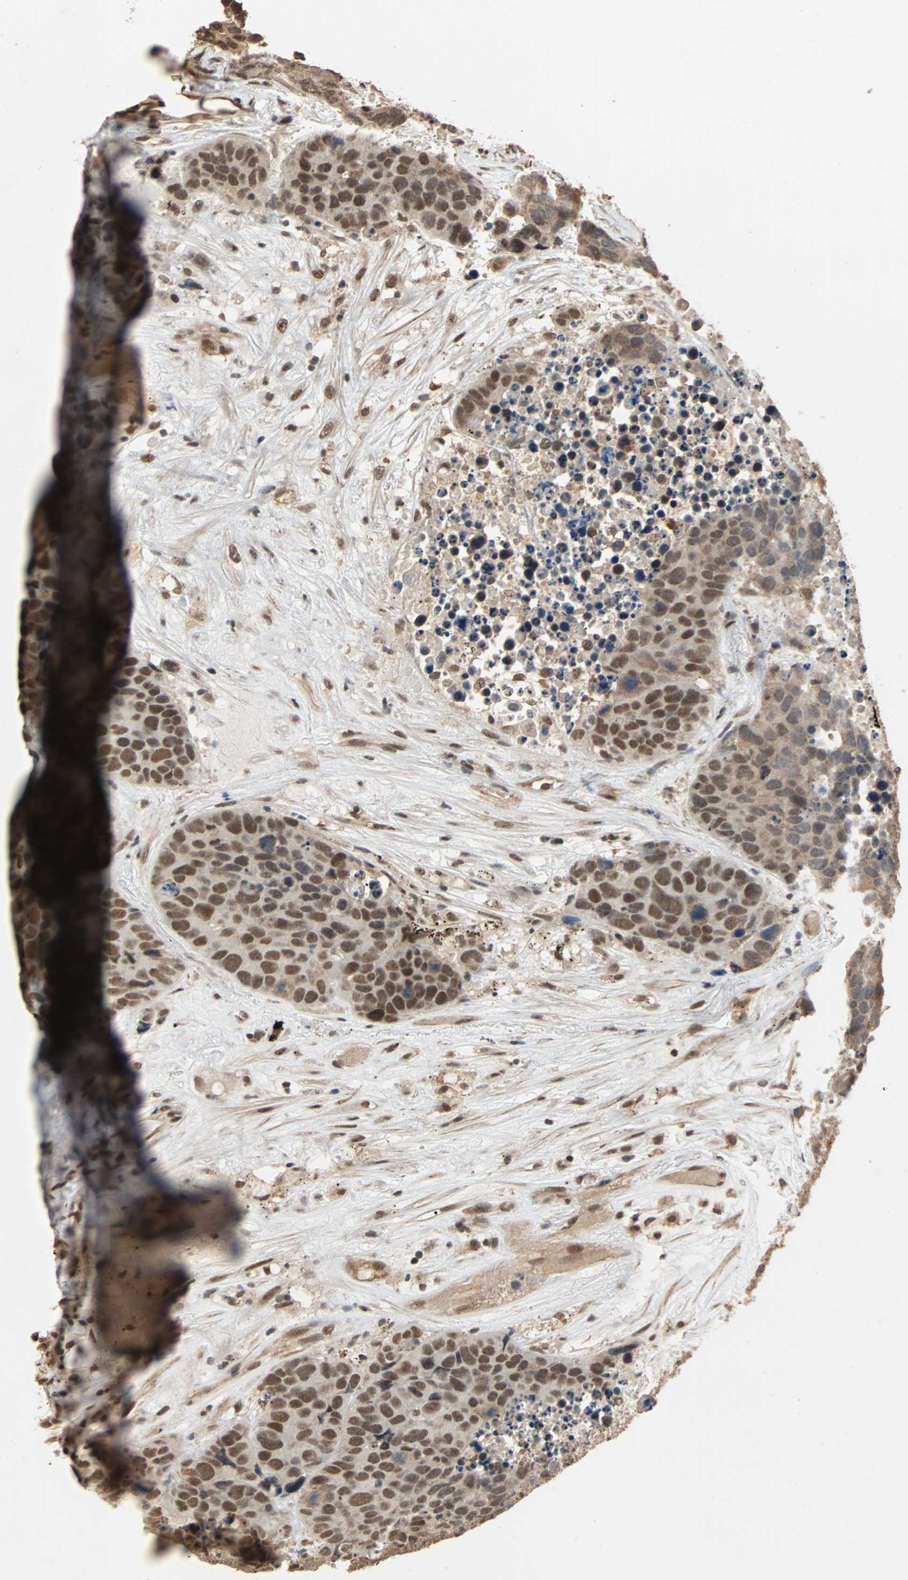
{"staining": {"intensity": "moderate", "quantity": ">75%", "location": "nuclear"}, "tissue": "carcinoid", "cell_type": "Tumor cells", "image_type": "cancer", "snomed": [{"axis": "morphology", "description": "Carcinoid, malignant, NOS"}, {"axis": "topography", "description": "Lung"}], "caption": "Immunohistochemistry (IHC) of human carcinoid (malignant) displays medium levels of moderate nuclear positivity in approximately >75% of tumor cells. The protein is stained brown, and the nuclei are stained in blue (DAB (3,3'-diaminobenzidine) IHC with brightfield microscopy, high magnification).", "gene": "CDC5L", "patient": {"sex": "male", "age": 60}}